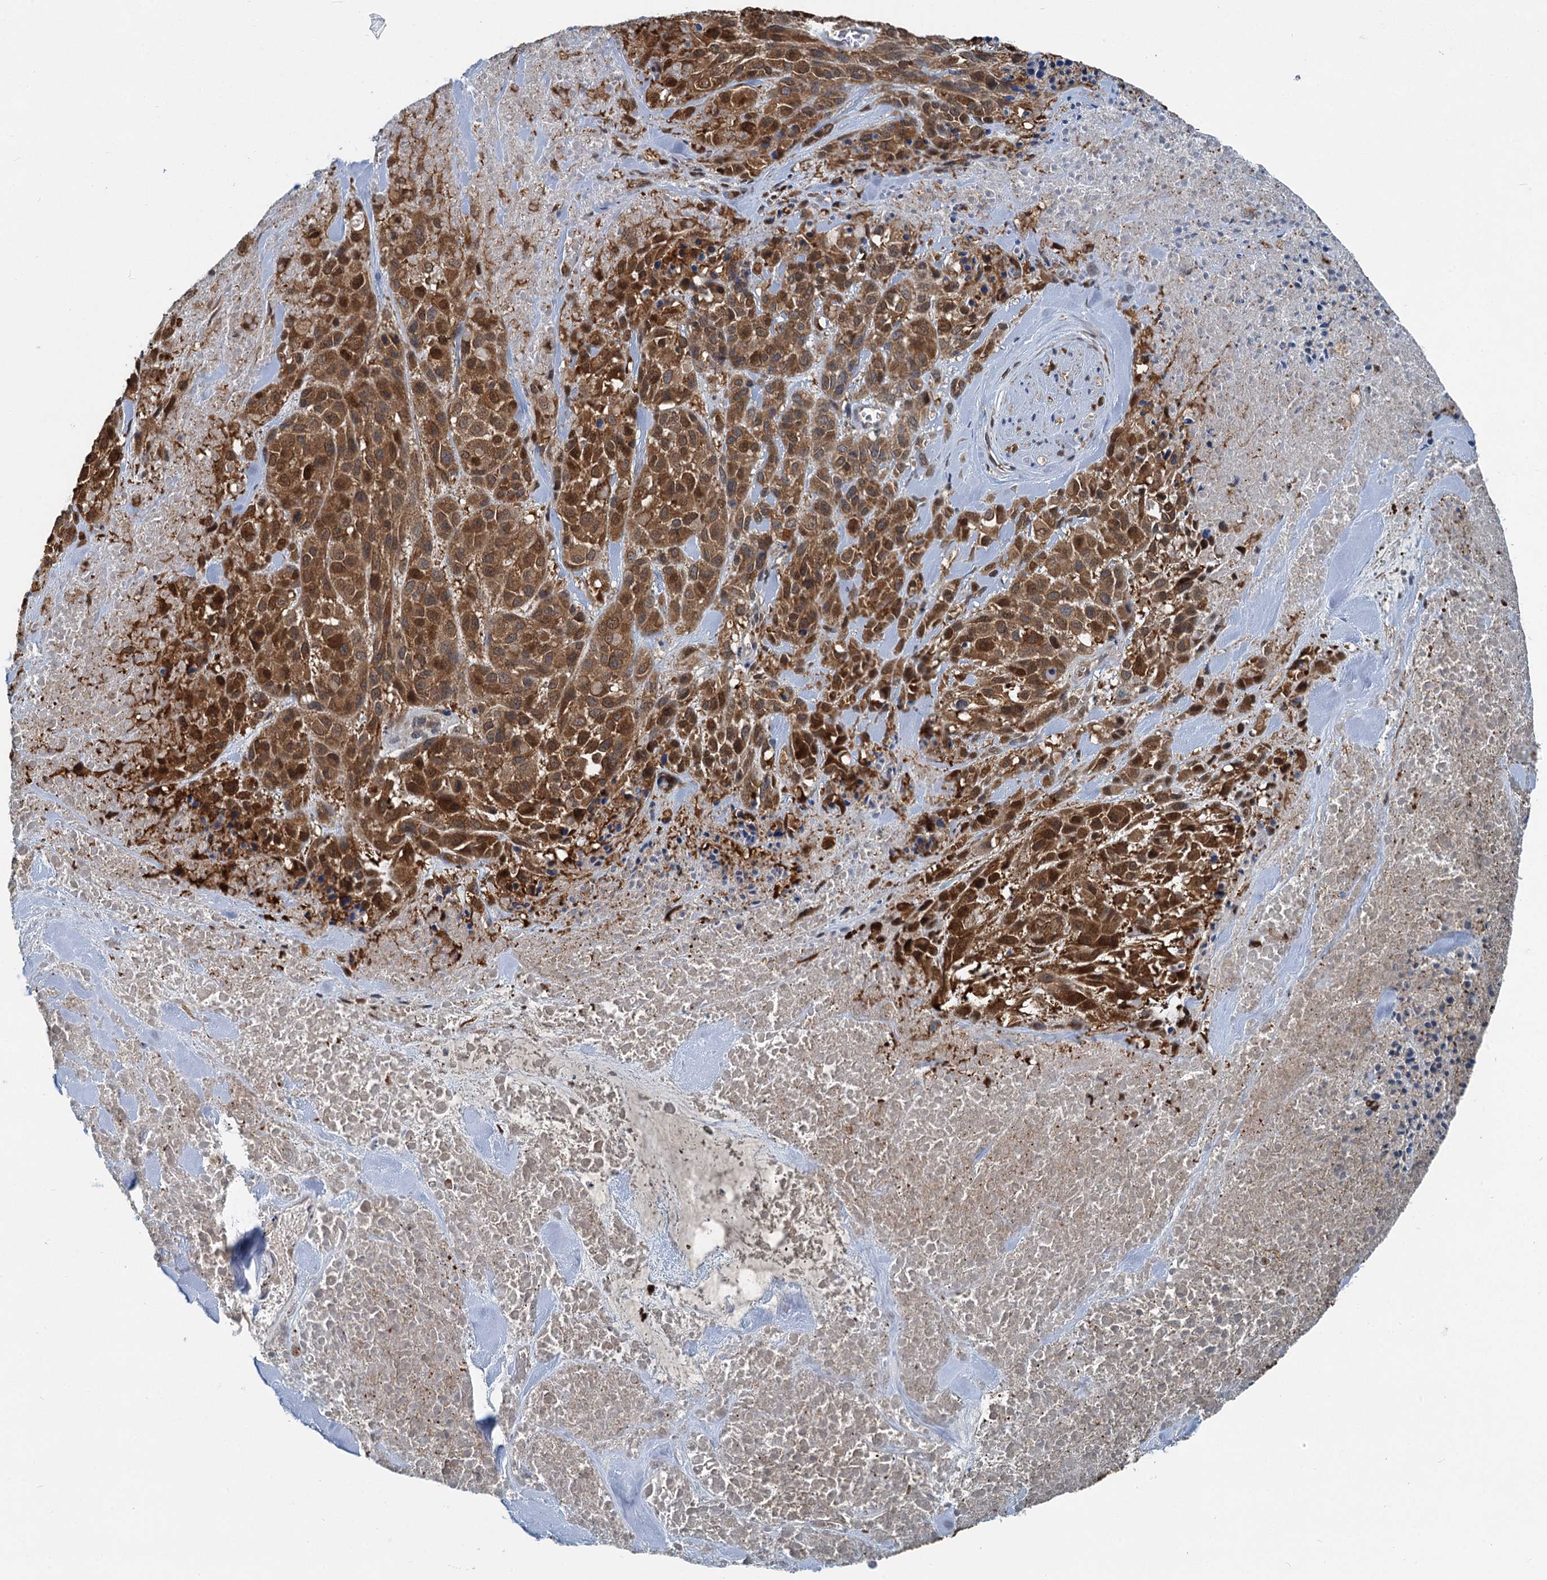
{"staining": {"intensity": "strong", "quantity": ">75%", "location": "cytoplasmic/membranous"}, "tissue": "melanoma", "cell_type": "Tumor cells", "image_type": "cancer", "snomed": [{"axis": "morphology", "description": "Malignant melanoma, Metastatic site"}, {"axis": "topography", "description": "Skin"}], "caption": "IHC micrograph of malignant melanoma (metastatic site) stained for a protein (brown), which displays high levels of strong cytoplasmic/membranous expression in about >75% of tumor cells.", "gene": "GPI", "patient": {"sex": "female", "age": 81}}